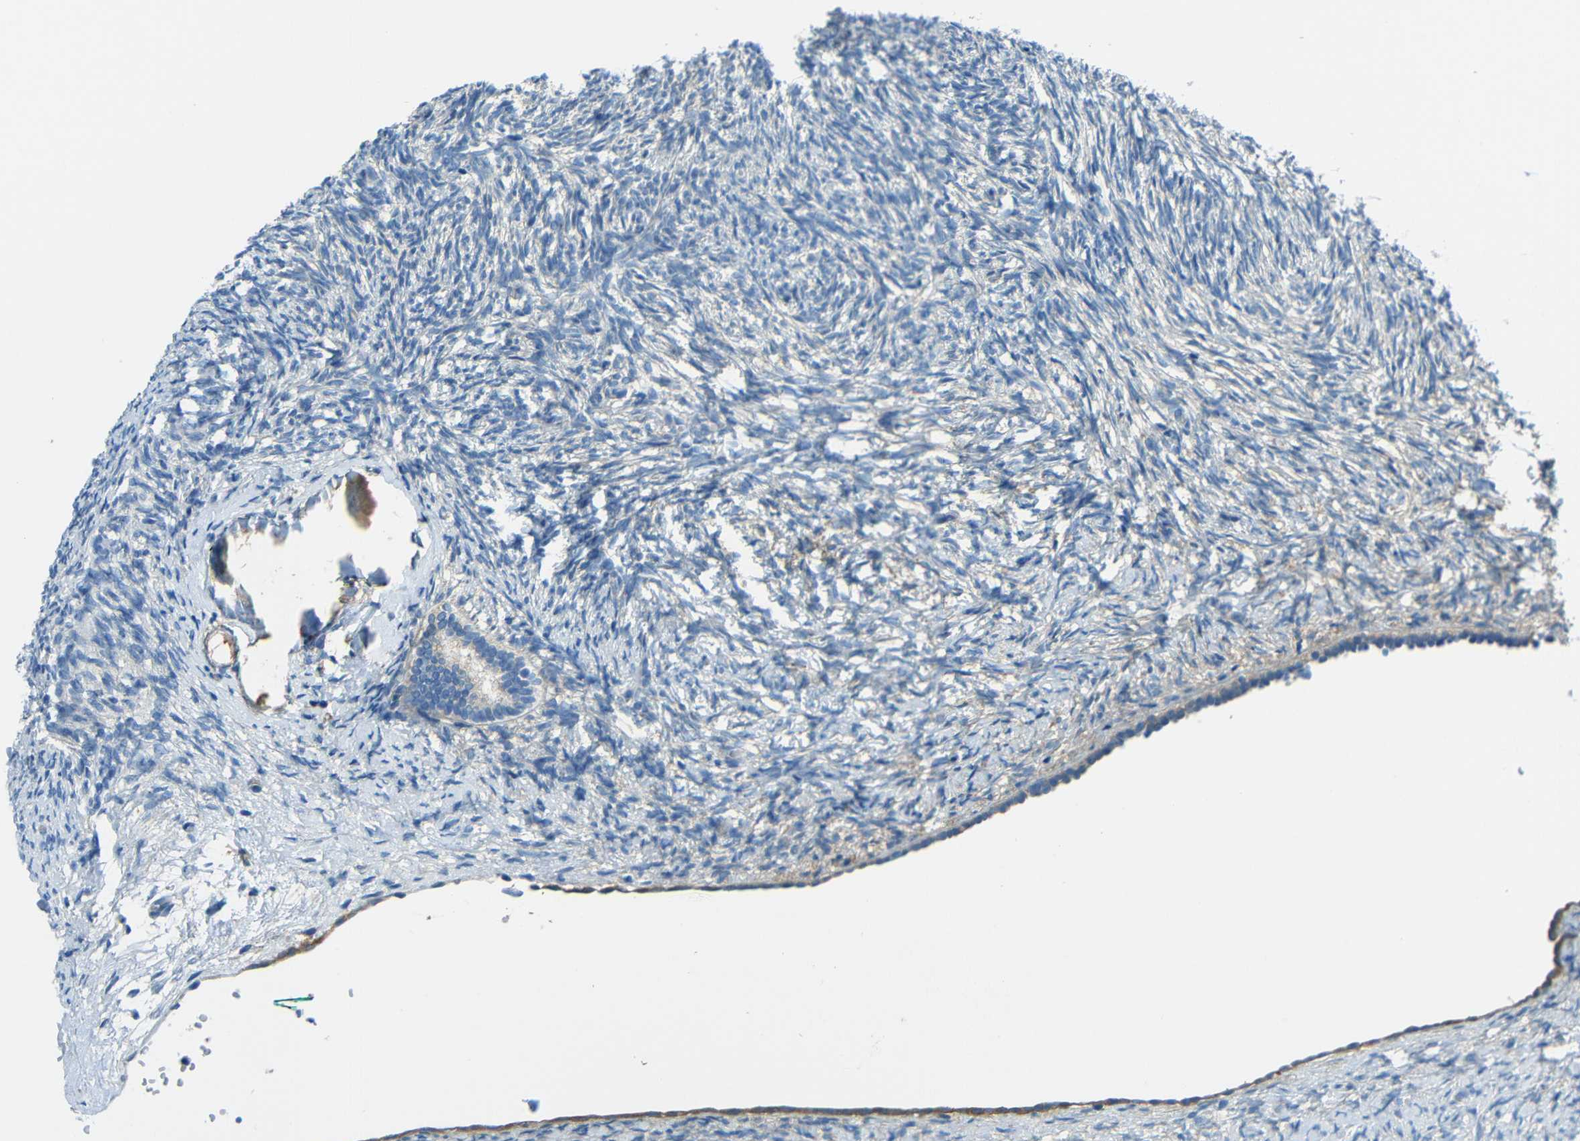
{"staining": {"intensity": "negative", "quantity": "none", "location": "none"}, "tissue": "ovary", "cell_type": "Ovarian stroma cells", "image_type": "normal", "snomed": [{"axis": "morphology", "description": "Normal tissue, NOS"}, {"axis": "topography", "description": "Ovary"}], "caption": "IHC image of normal human ovary stained for a protein (brown), which reveals no staining in ovarian stroma cells.", "gene": "CYP26B1", "patient": {"sex": "female", "age": 60}}